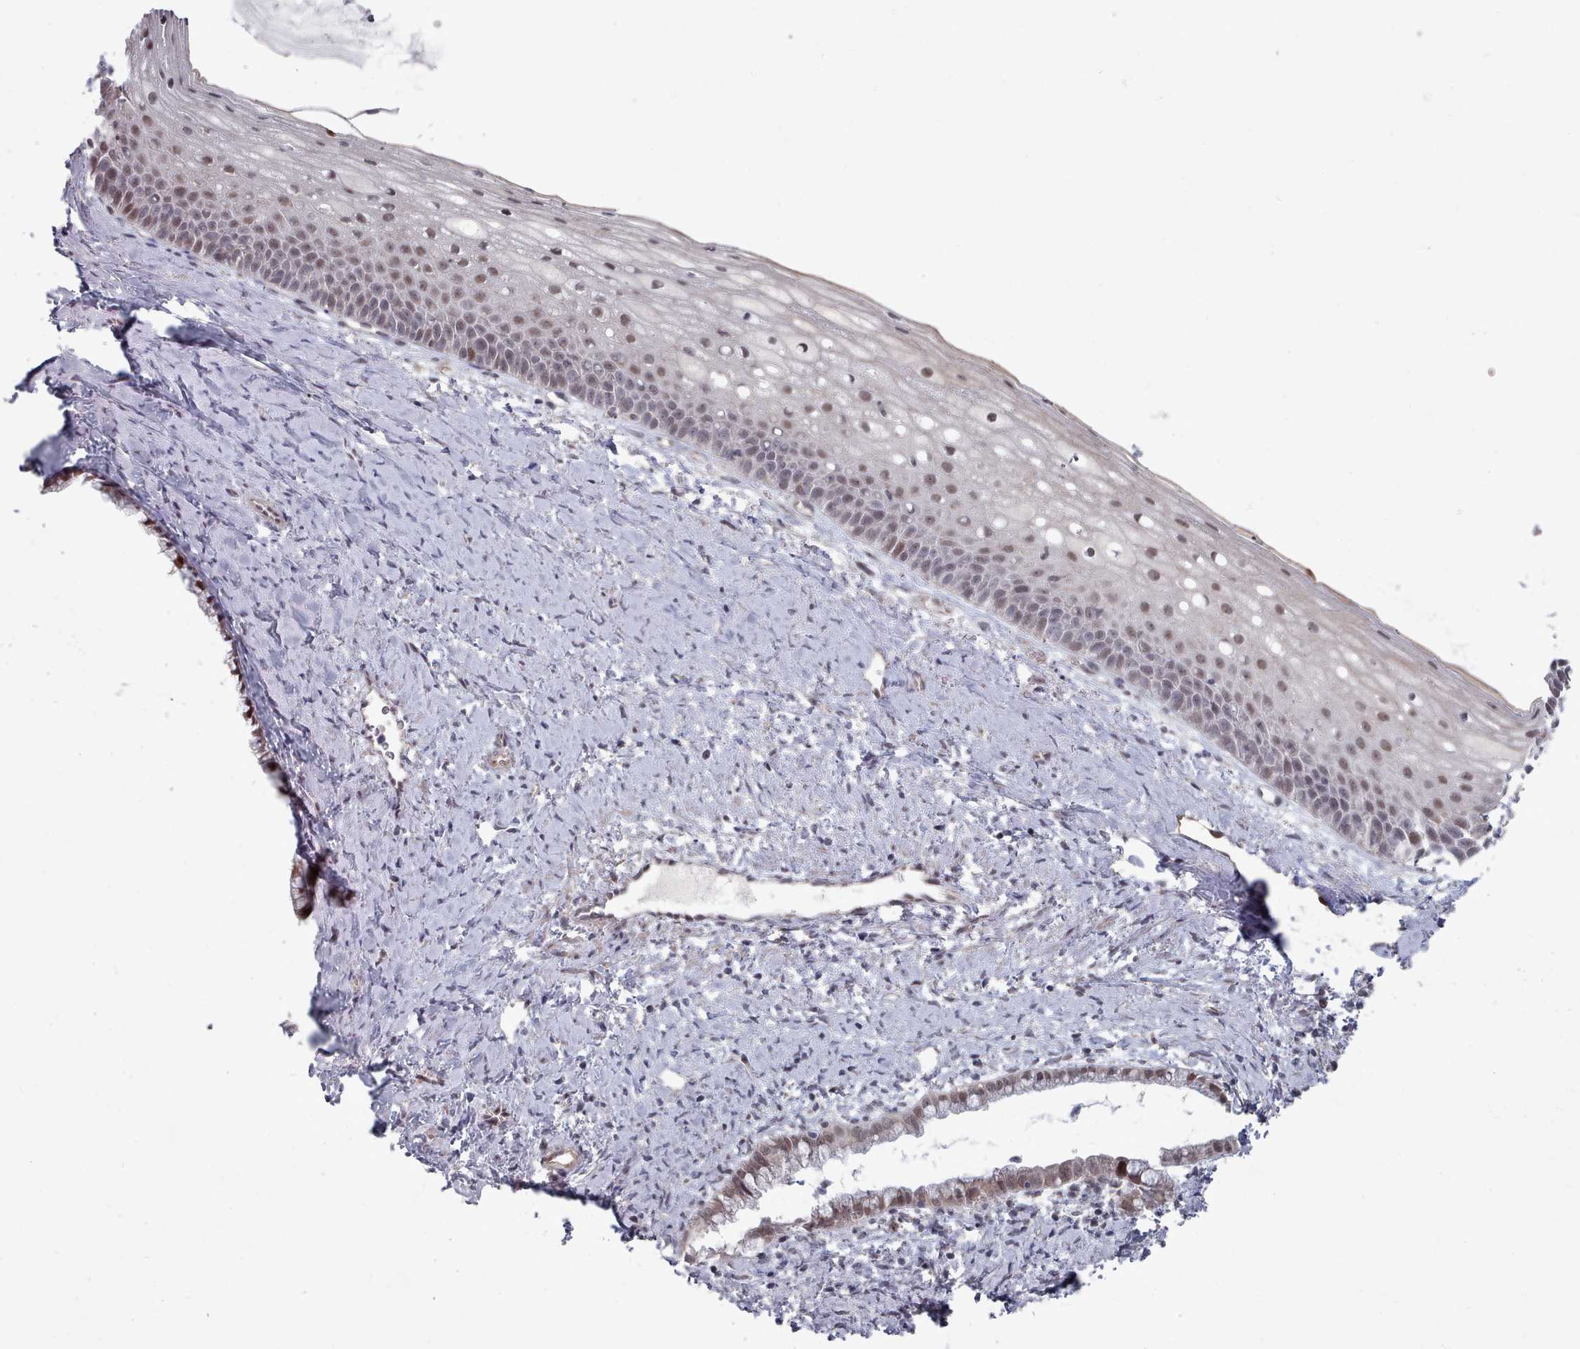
{"staining": {"intensity": "moderate", "quantity": "25%-75%", "location": "nuclear"}, "tissue": "cervix", "cell_type": "Glandular cells", "image_type": "normal", "snomed": [{"axis": "morphology", "description": "Normal tissue, NOS"}, {"axis": "topography", "description": "Cervix"}], "caption": "The immunohistochemical stain shows moderate nuclear staining in glandular cells of normal cervix. (DAB (3,3'-diaminobenzidine) = brown stain, brightfield microscopy at high magnification).", "gene": "CPSF4", "patient": {"sex": "female", "age": 57}}